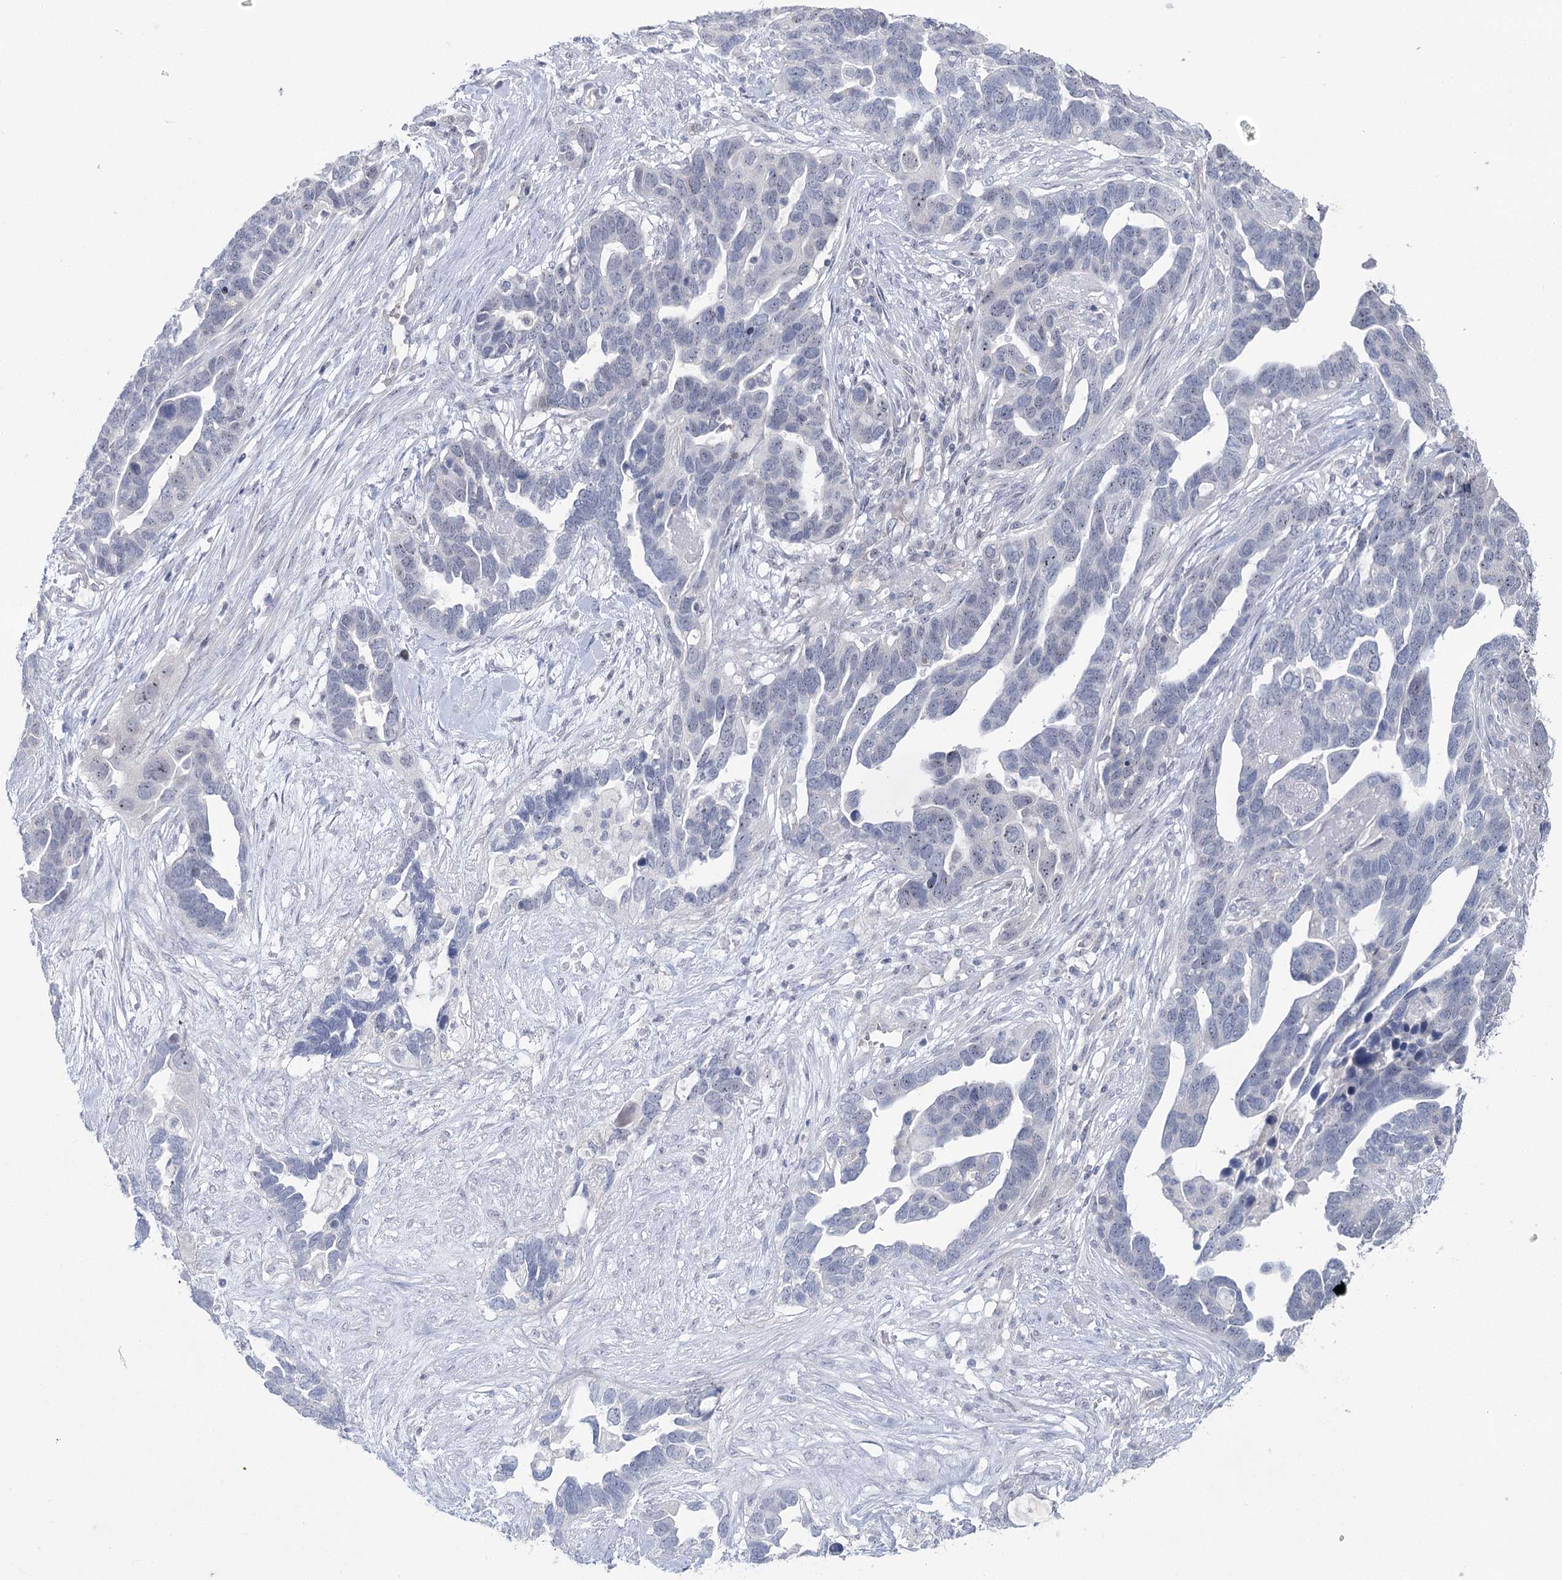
{"staining": {"intensity": "negative", "quantity": "none", "location": "none"}, "tissue": "ovarian cancer", "cell_type": "Tumor cells", "image_type": "cancer", "snomed": [{"axis": "morphology", "description": "Cystadenocarcinoma, serous, NOS"}, {"axis": "topography", "description": "Ovary"}], "caption": "Protein analysis of serous cystadenocarcinoma (ovarian) reveals no significant expression in tumor cells. (Stains: DAB (3,3'-diaminobenzidine) IHC with hematoxylin counter stain, Microscopy: brightfield microscopy at high magnification).", "gene": "STEEP1", "patient": {"sex": "female", "age": 54}}